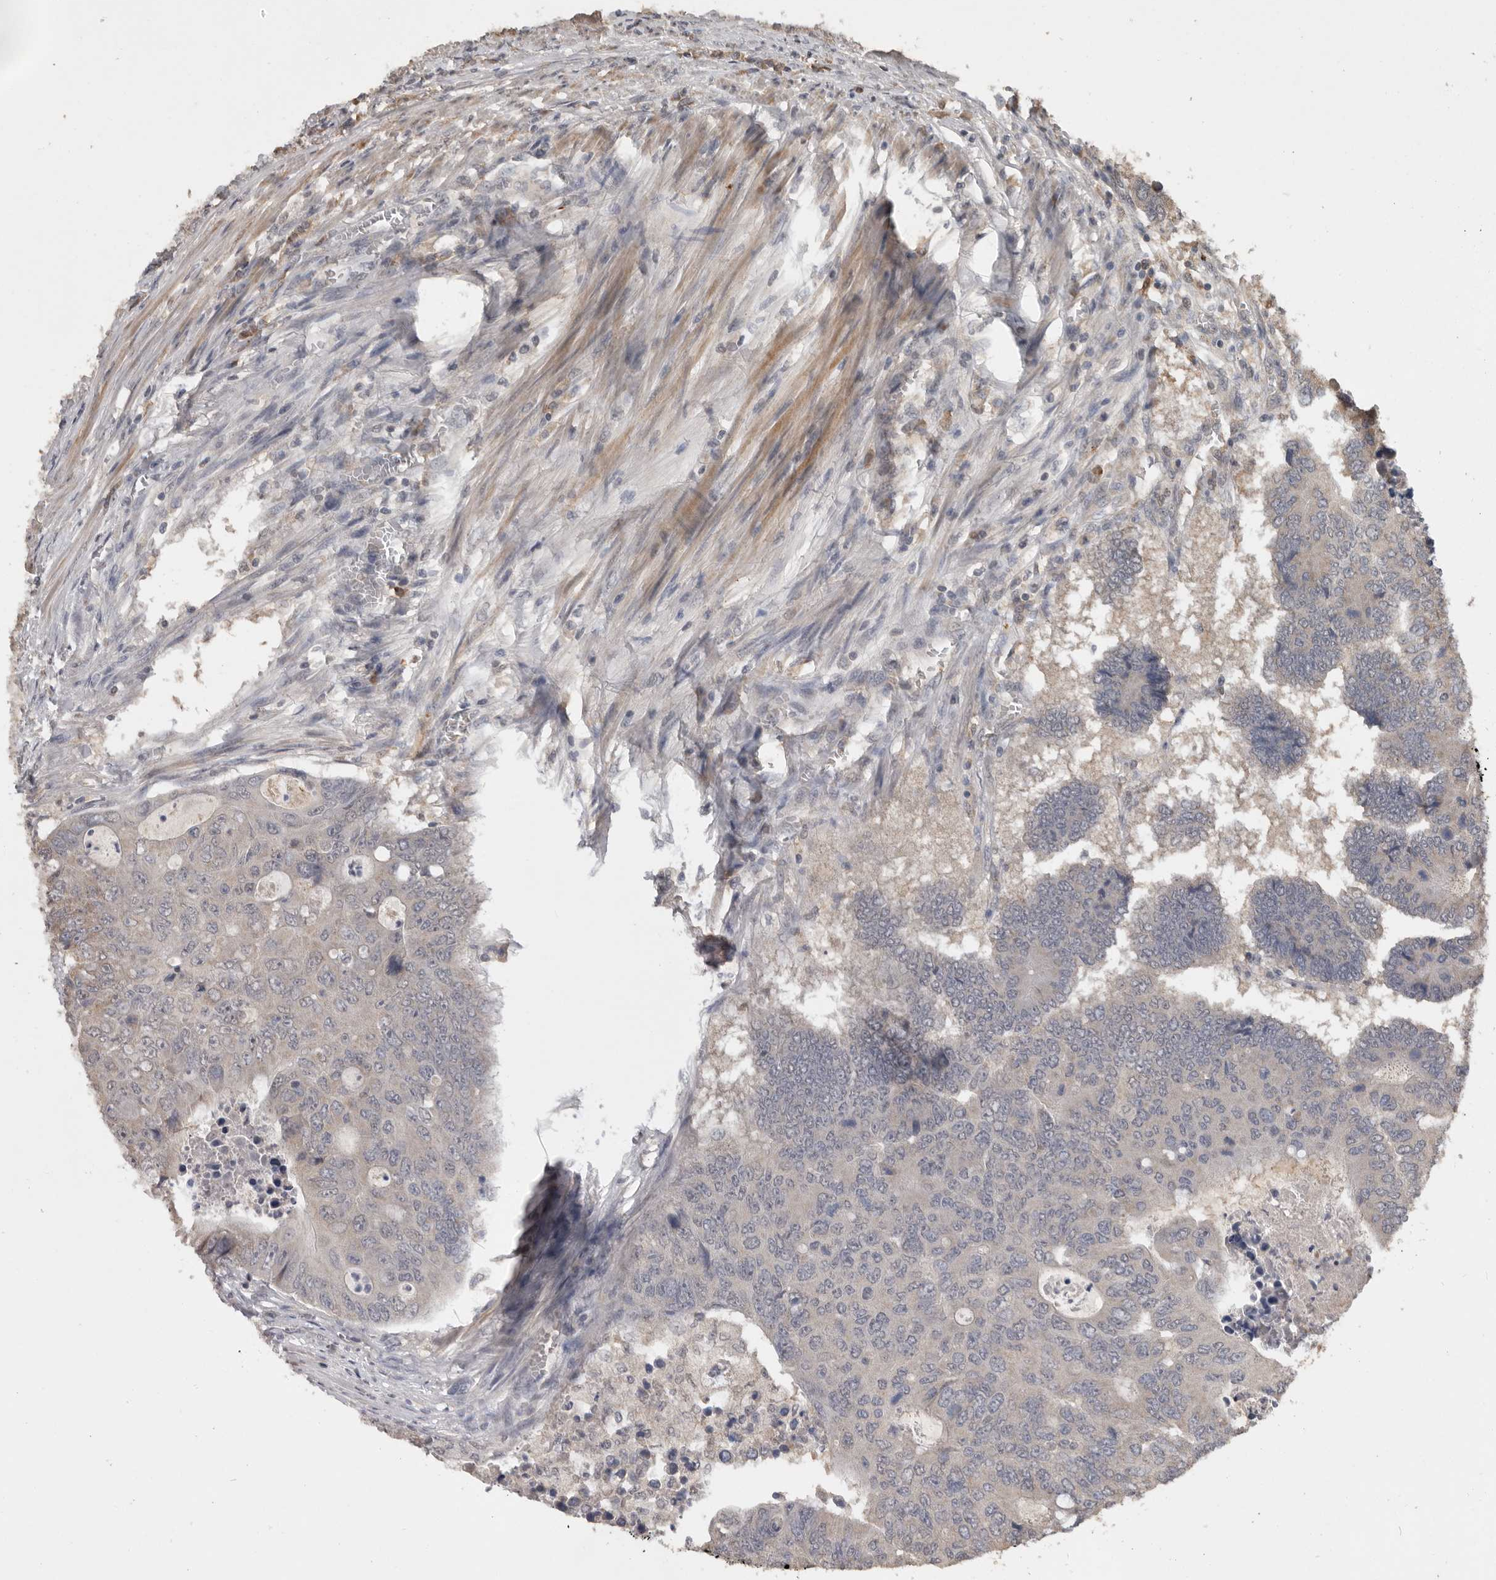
{"staining": {"intensity": "negative", "quantity": "none", "location": "none"}, "tissue": "colorectal cancer", "cell_type": "Tumor cells", "image_type": "cancer", "snomed": [{"axis": "morphology", "description": "Adenocarcinoma, NOS"}, {"axis": "topography", "description": "Colon"}], "caption": "There is no significant expression in tumor cells of colorectal adenocarcinoma. (Immunohistochemistry, brightfield microscopy, high magnification).", "gene": "MTF1", "patient": {"sex": "male", "age": 87}}